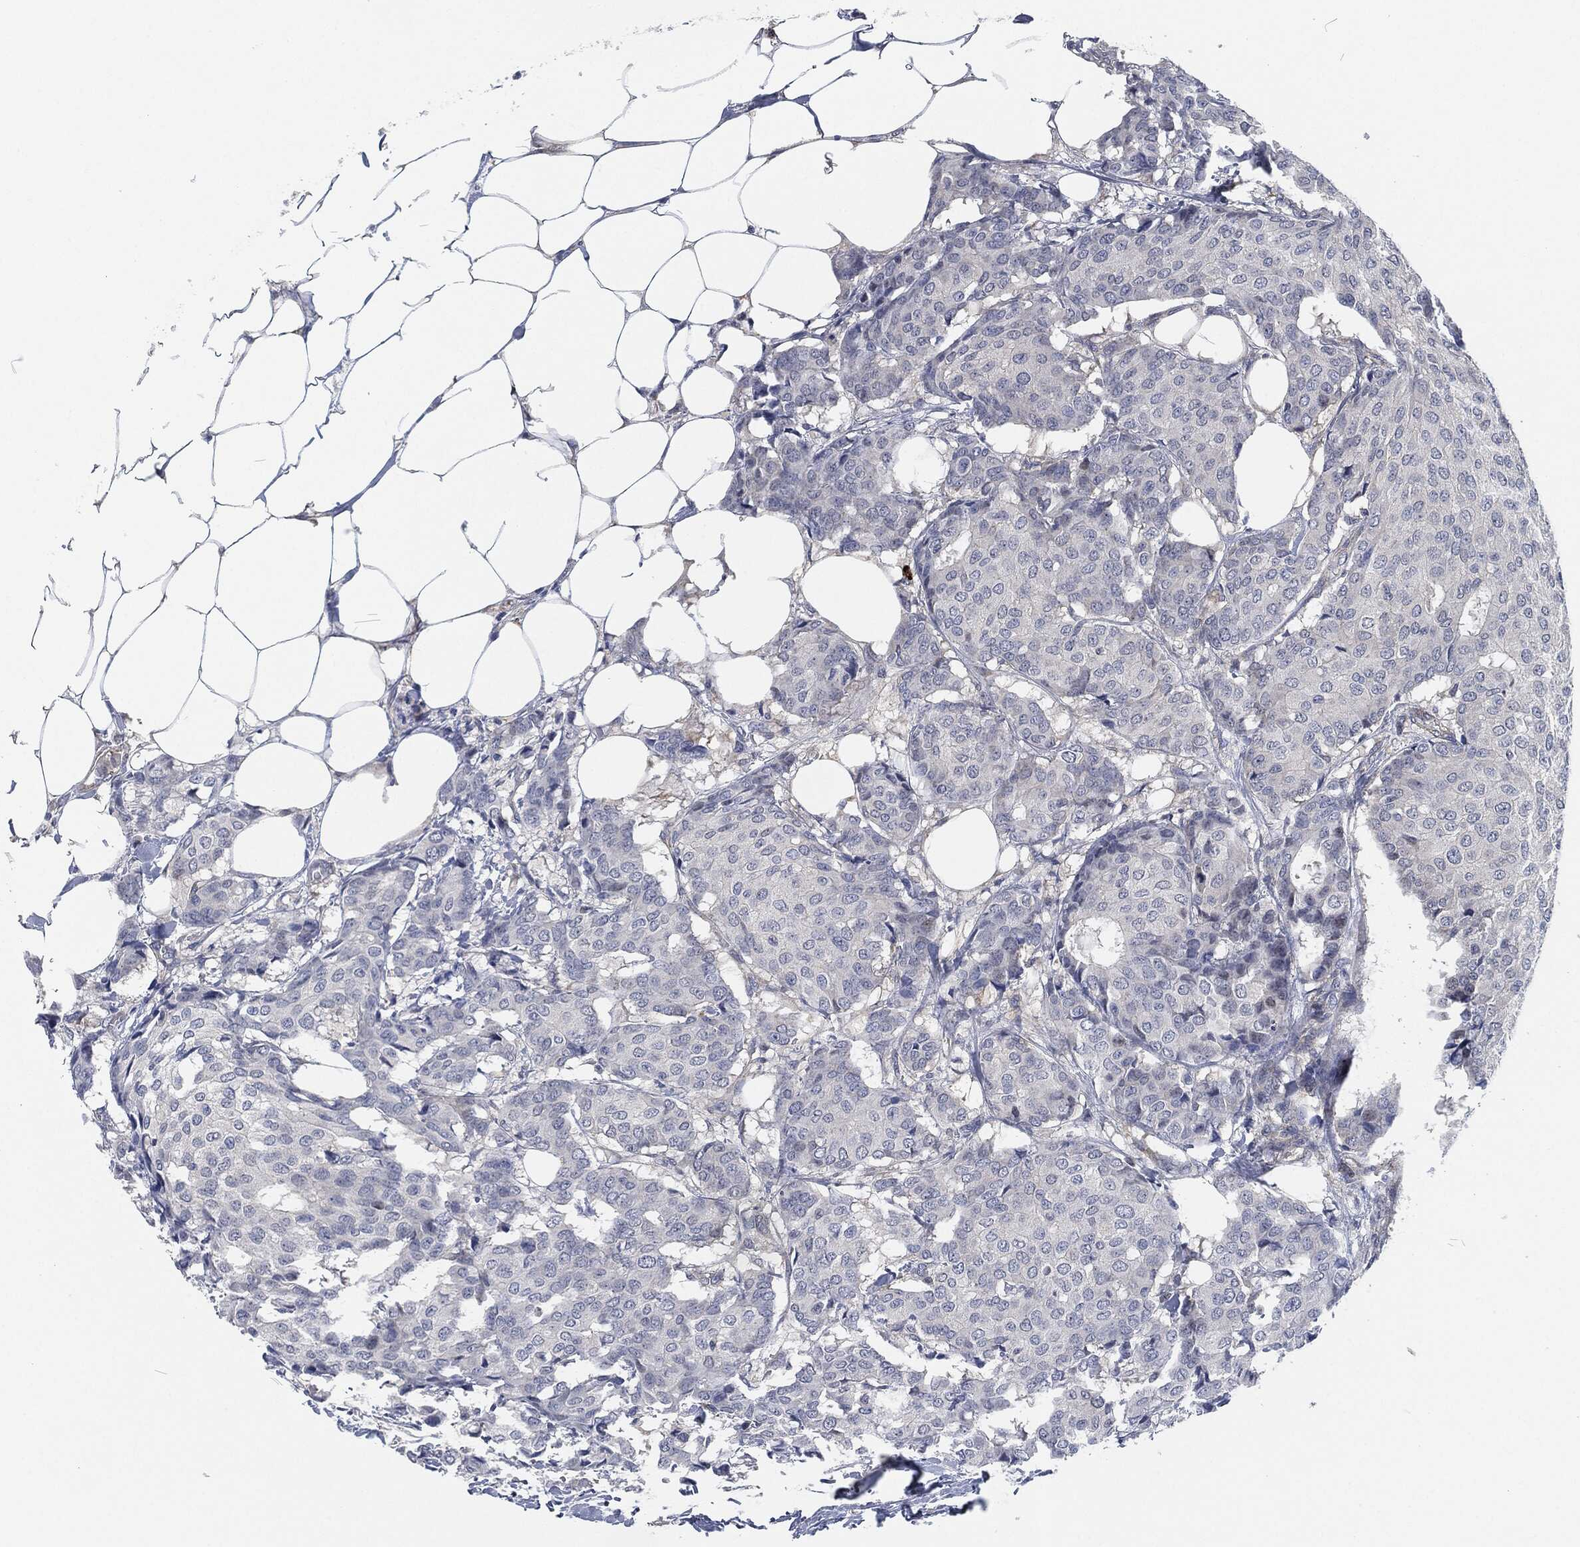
{"staining": {"intensity": "negative", "quantity": "none", "location": "none"}, "tissue": "breast cancer", "cell_type": "Tumor cells", "image_type": "cancer", "snomed": [{"axis": "morphology", "description": "Duct carcinoma"}, {"axis": "topography", "description": "Breast"}], "caption": "Immunohistochemistry of breast infiltrating ductal carcinoma shows no expression in tumor cells.", "gene": "MPO", "patient": {"sex": "female", "age": 75}}